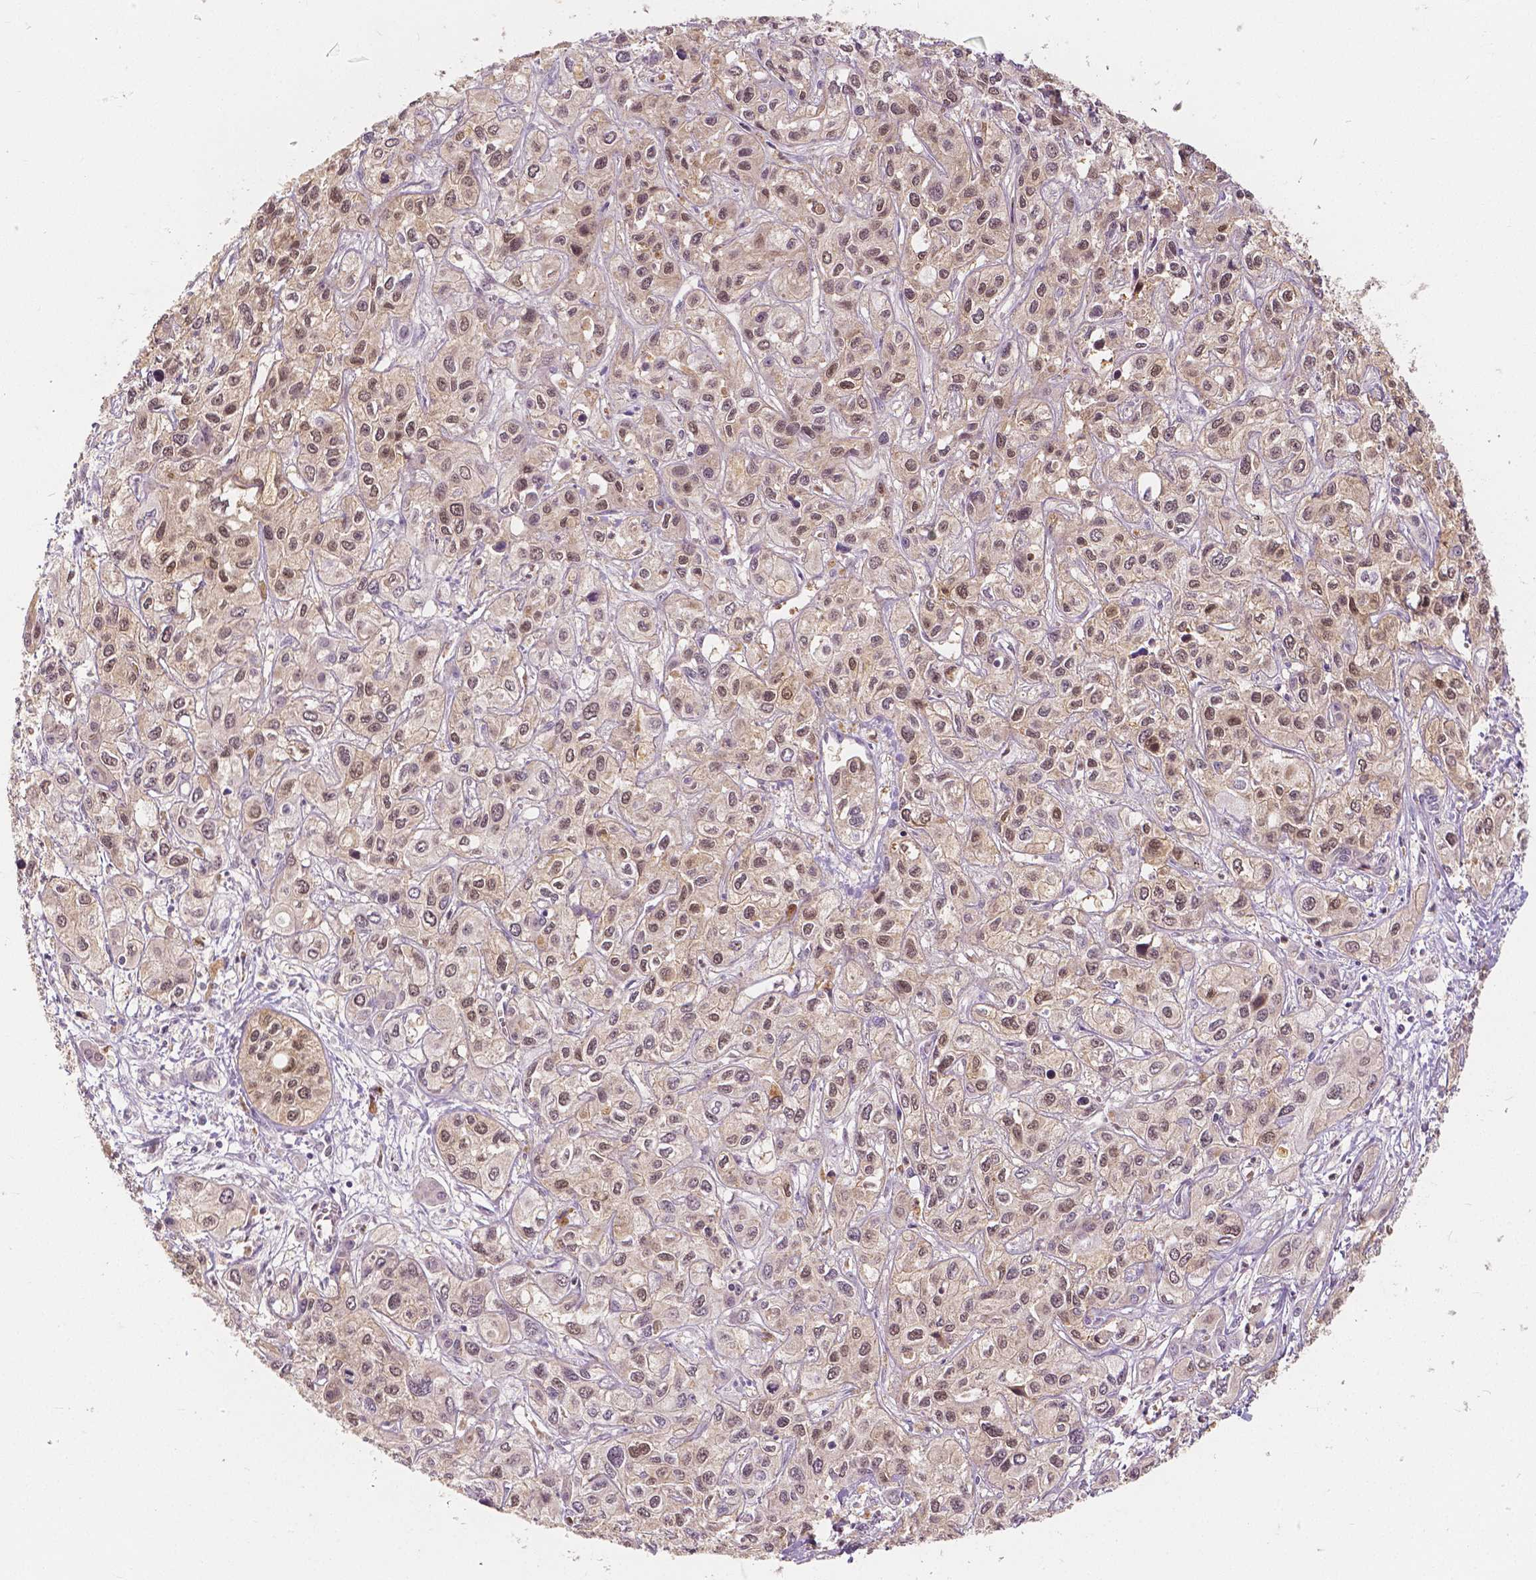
{"staining": {"intensity": "moderate", "quantity": ">75%", "location": "nuclear"}, "tissue": "liver cancer", "cell_type": "Tumor cells", "image_type": "cancer", "snomed": [{"axis": "morphology", "description": "Cholangiocarcinoma"}, {"axis": "topography", "description": "Liver"}], "caption": "Liver cancer (cholangiocarcinoma) stained for a protein (brown) reveals moderate nuclear positive expression in approximately >75% of tumor cells.", "gene": "NAPRT", "patient": {"sex": "female", "age": 66}}